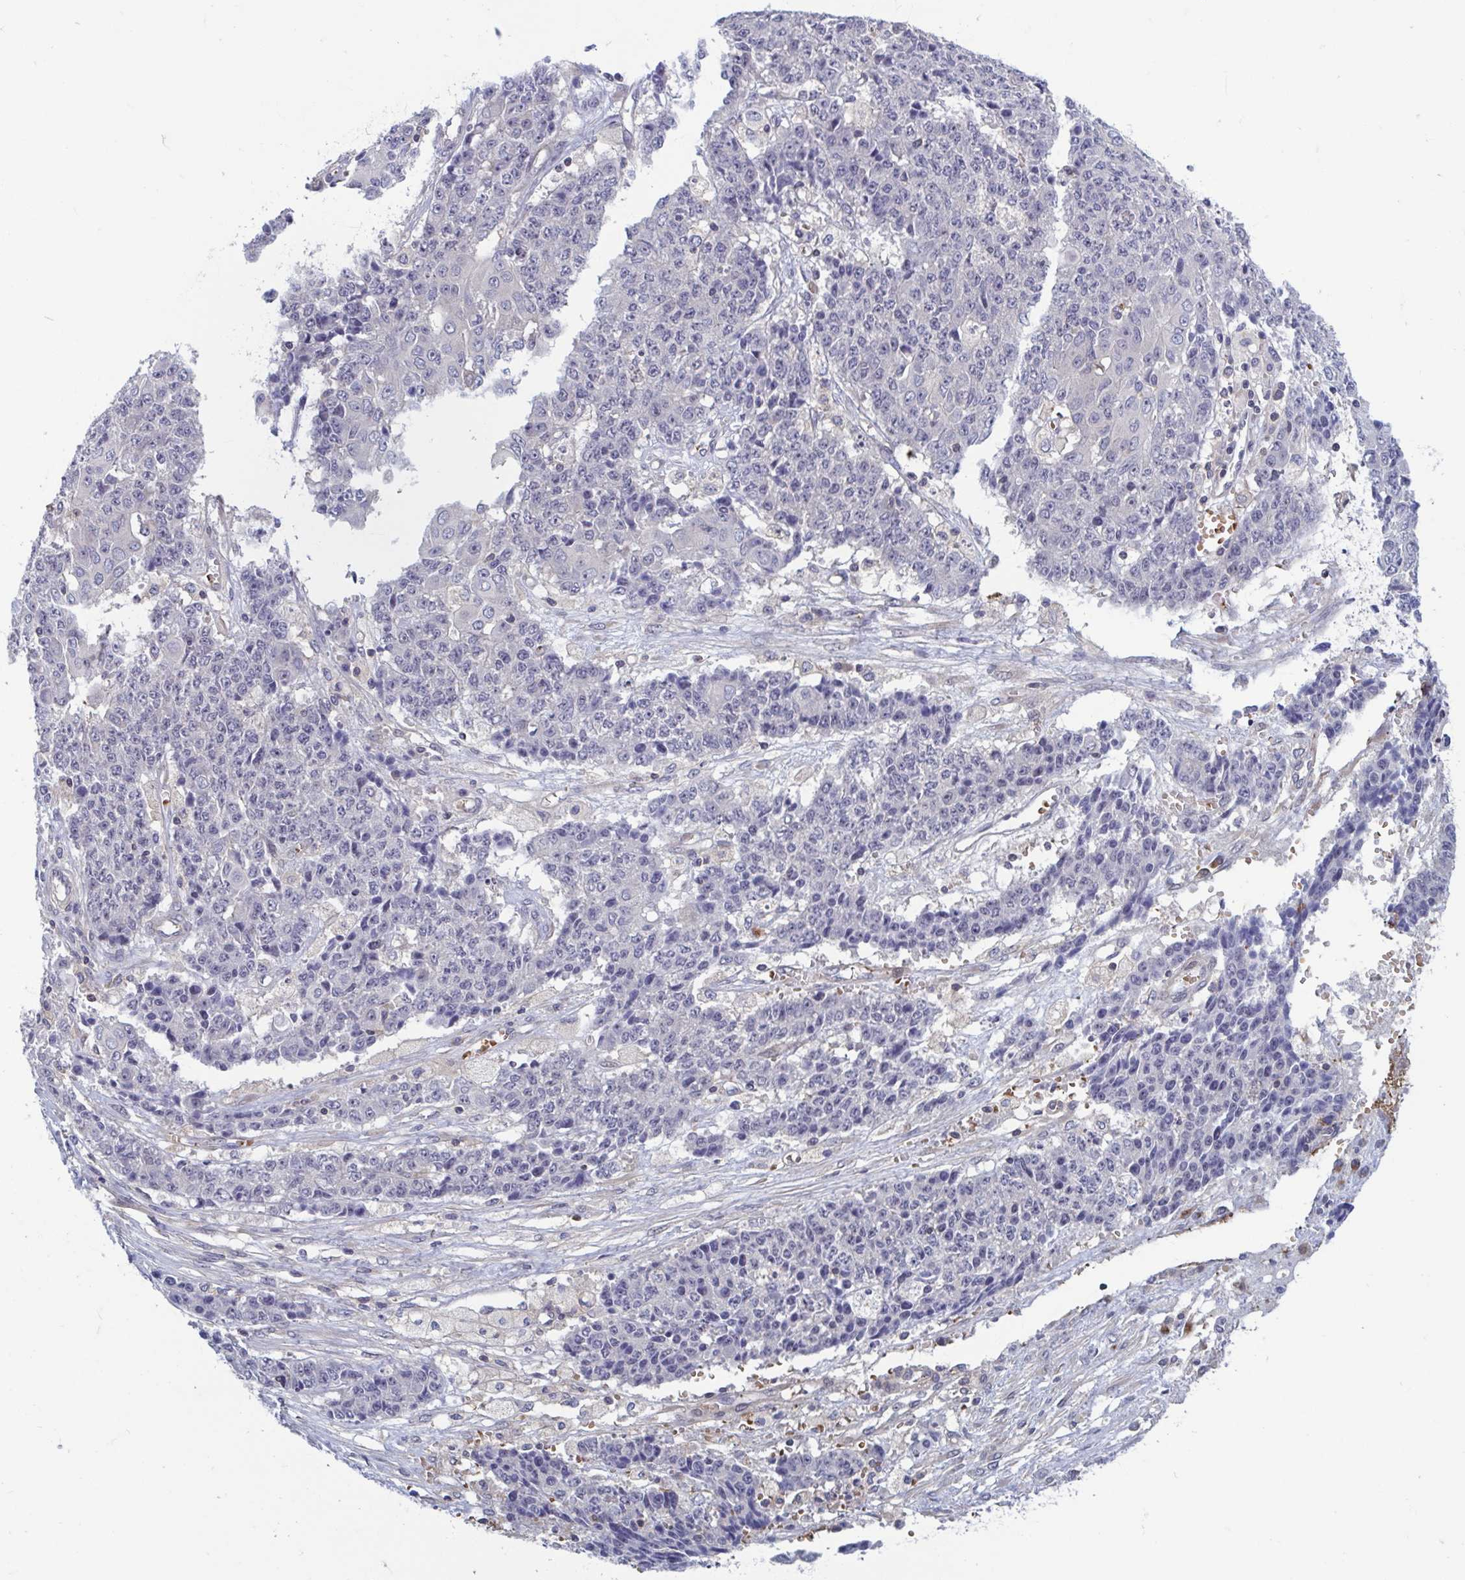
{"staining": {"intensity": "negative", "quantity": "none", "location": "none"}, "tissue": "ovarian cancer", "cell_type": "Tumor cells", "image_type": "cancer", "snomed": [{"axis": "morphology", "description": "Carcinoma, endometroid"}, {"axis": "topography", "description": "Ovary"}], "caption": "IHC of ovarian cancer exhibits no positivity in tumor cells.", "gene": "LRRC38", "patient": {"sex": "female", "age": 42}}